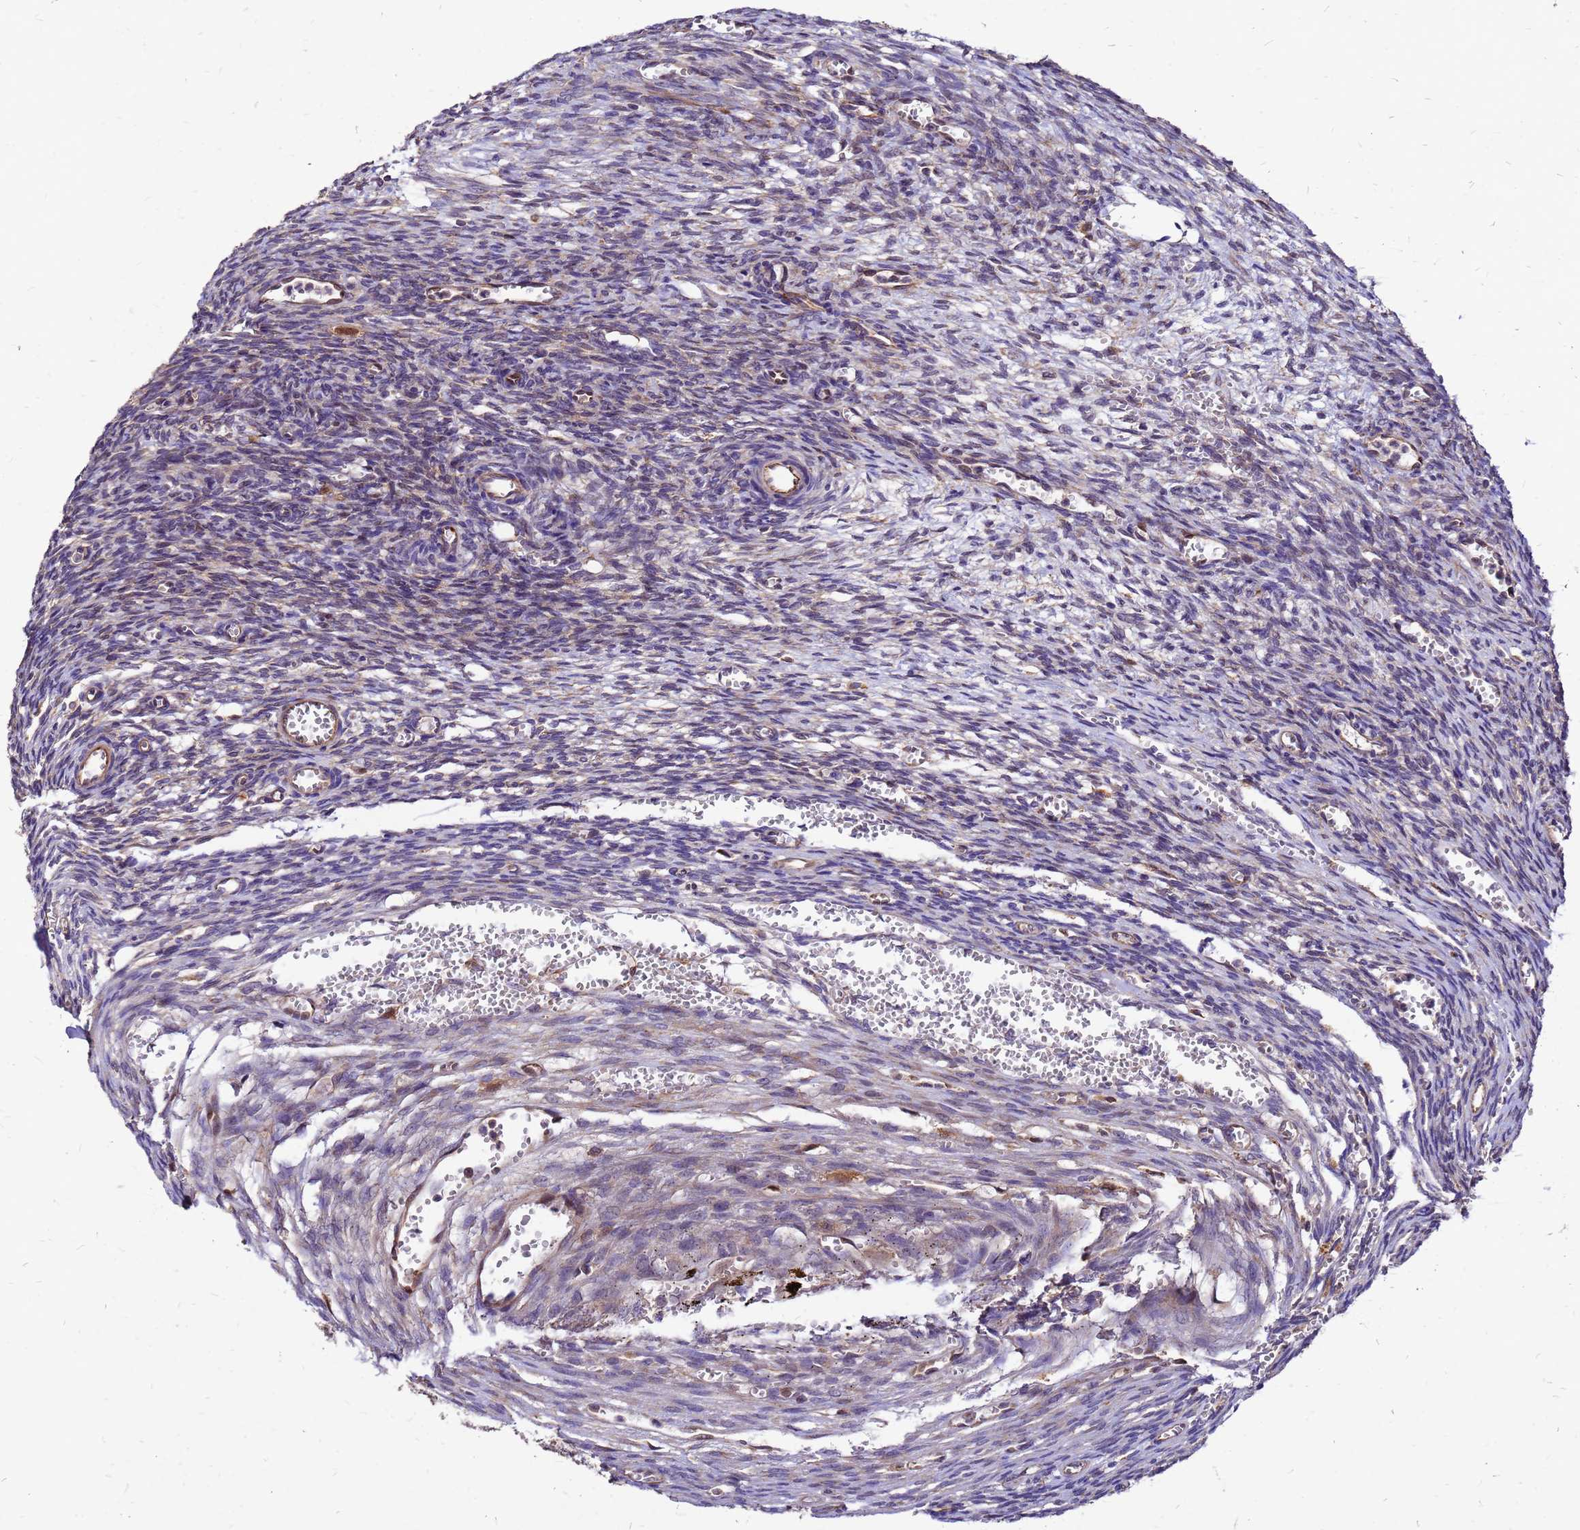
{"staining": {"intensity": "weak", "quantity": "<25%", "location": "cytoplasmic/membranous"}, "tissue": "ovary", "cell_type": "Ovarian stroma cells", "image_type": "normal", "snomed": [{"axis": "morphology", "description": "Normal tissue, NOS"}, {"axis": "topography", "description": "Ovary"}], "caption": "This is an immunohistochemistry image of benign ovary. There is no expression in ovarian stroma cells.", "gene": "DUSP23", "patient": {"sex": "female", "age": 39}}